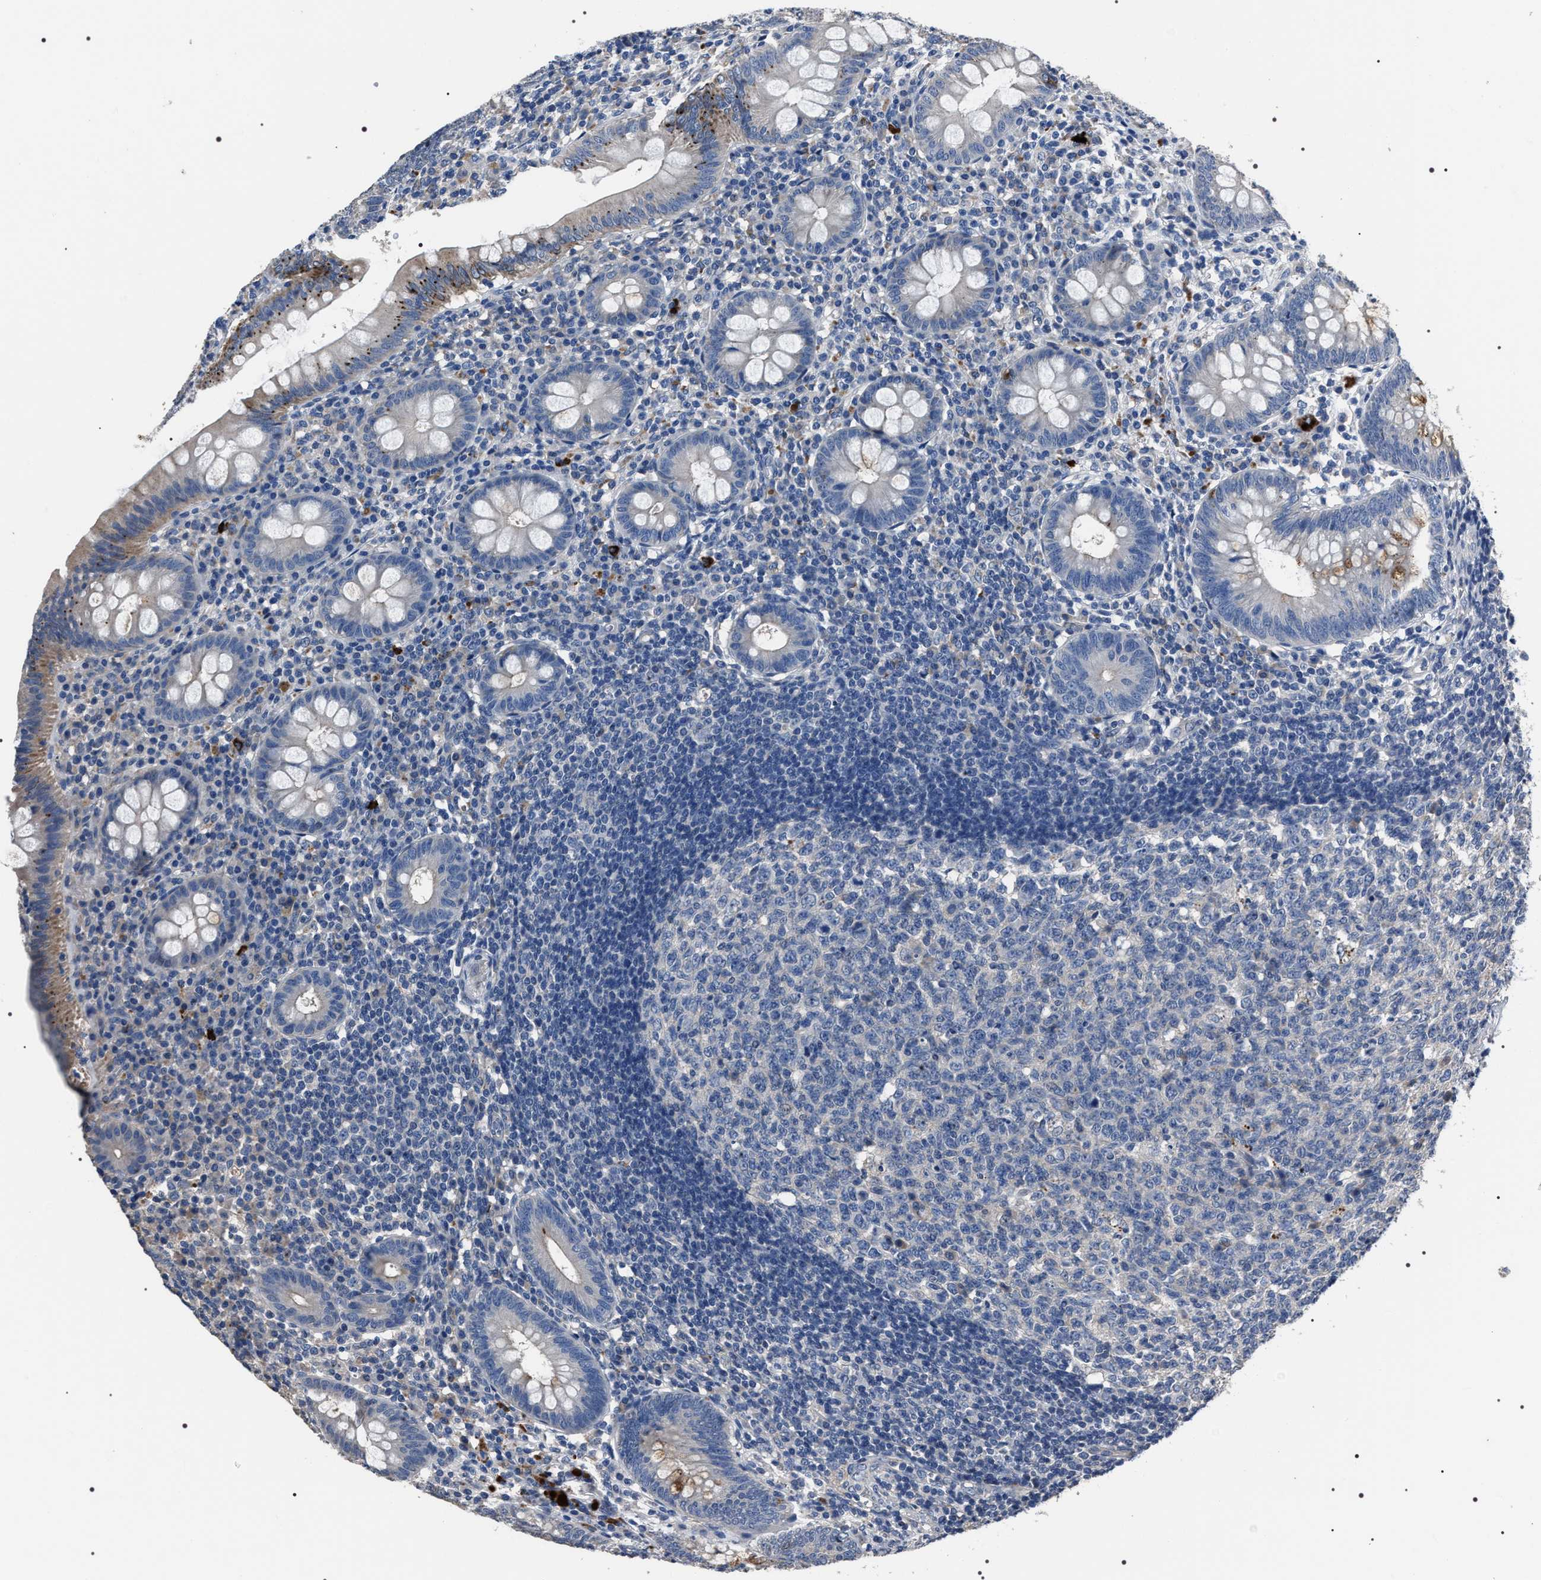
{"staining": {"intensity": "moderate", "quantity": "25%-75%", "location": "cytoplasmic/membranous"}, "tissue": "appendix", "cell_type": "Glandular cells", "image_type": "normal", "snomed": [{"axis": "morphology", "description": "Normal tissue, NOS"}, {"axis": "topography", "description": "Appendix"}], "caption": "About 25%-75% of glandular cells in normal human appendix show moderate cytoplasmic/membranous protein expression as visualized by brown immunohistochemical staining.", "gene": "TRIM54", "patient": {"sex": "male", "age": 56}}